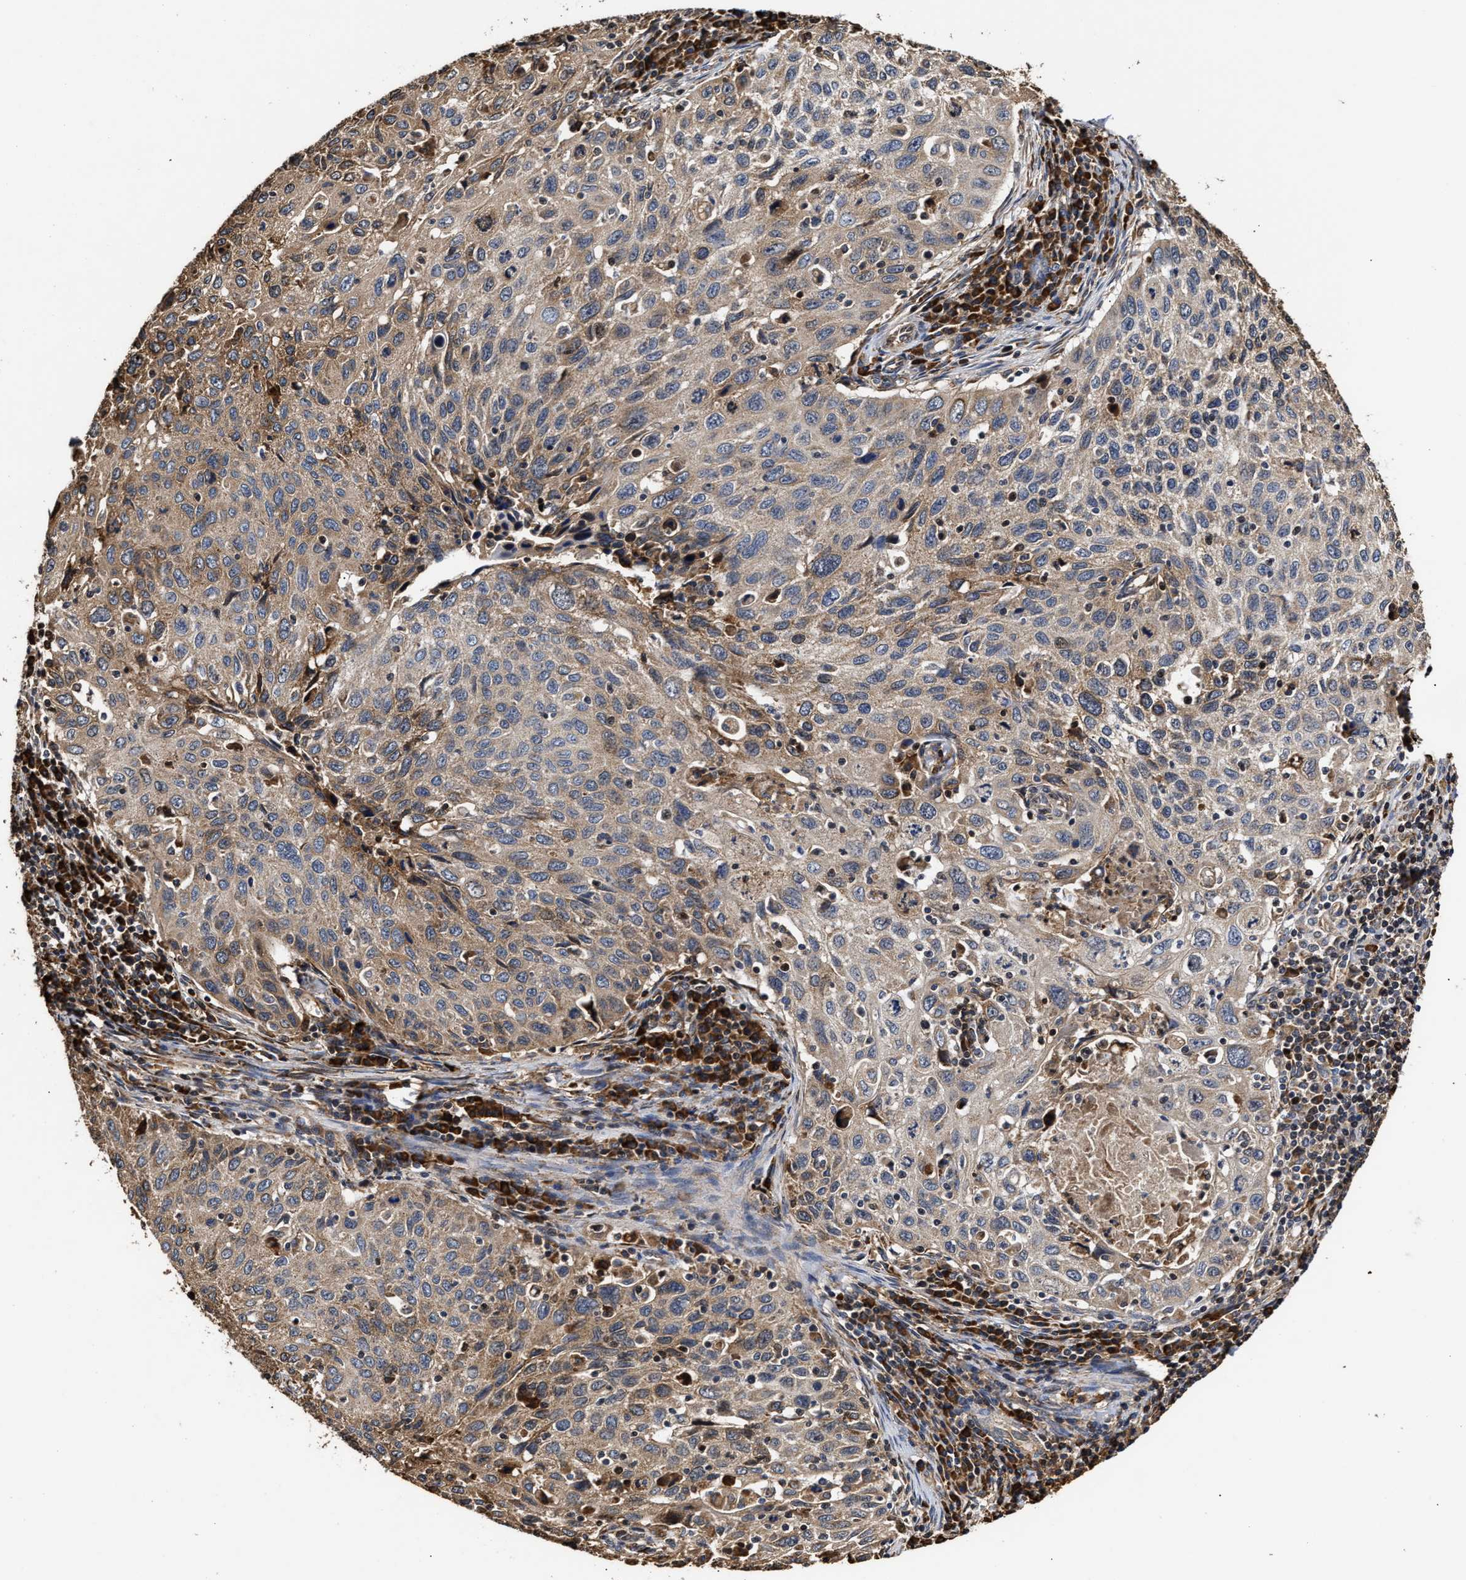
{"staining": {"intensity": "weak", "quantity": ">75%", "location": "cytoplasmic/membranous"}, "tissue": "cervical cancer", "cell_type": "Tumor cells", "image_type": "cancer", "snomed": [{"axis": "morphology", "description": "Squamous cell carcinoma, NOS"}, {"axis": "topography", "description": "Cervix"}], "caption": "Tumor cells reveal low levels of weak cytoplasmic/membranous staining in approximately >75% of cells in human cervical cancer (squamous cell carcinoma).", "gene": "GOSR1", "patient": {"sex": "female", "age": 53}}